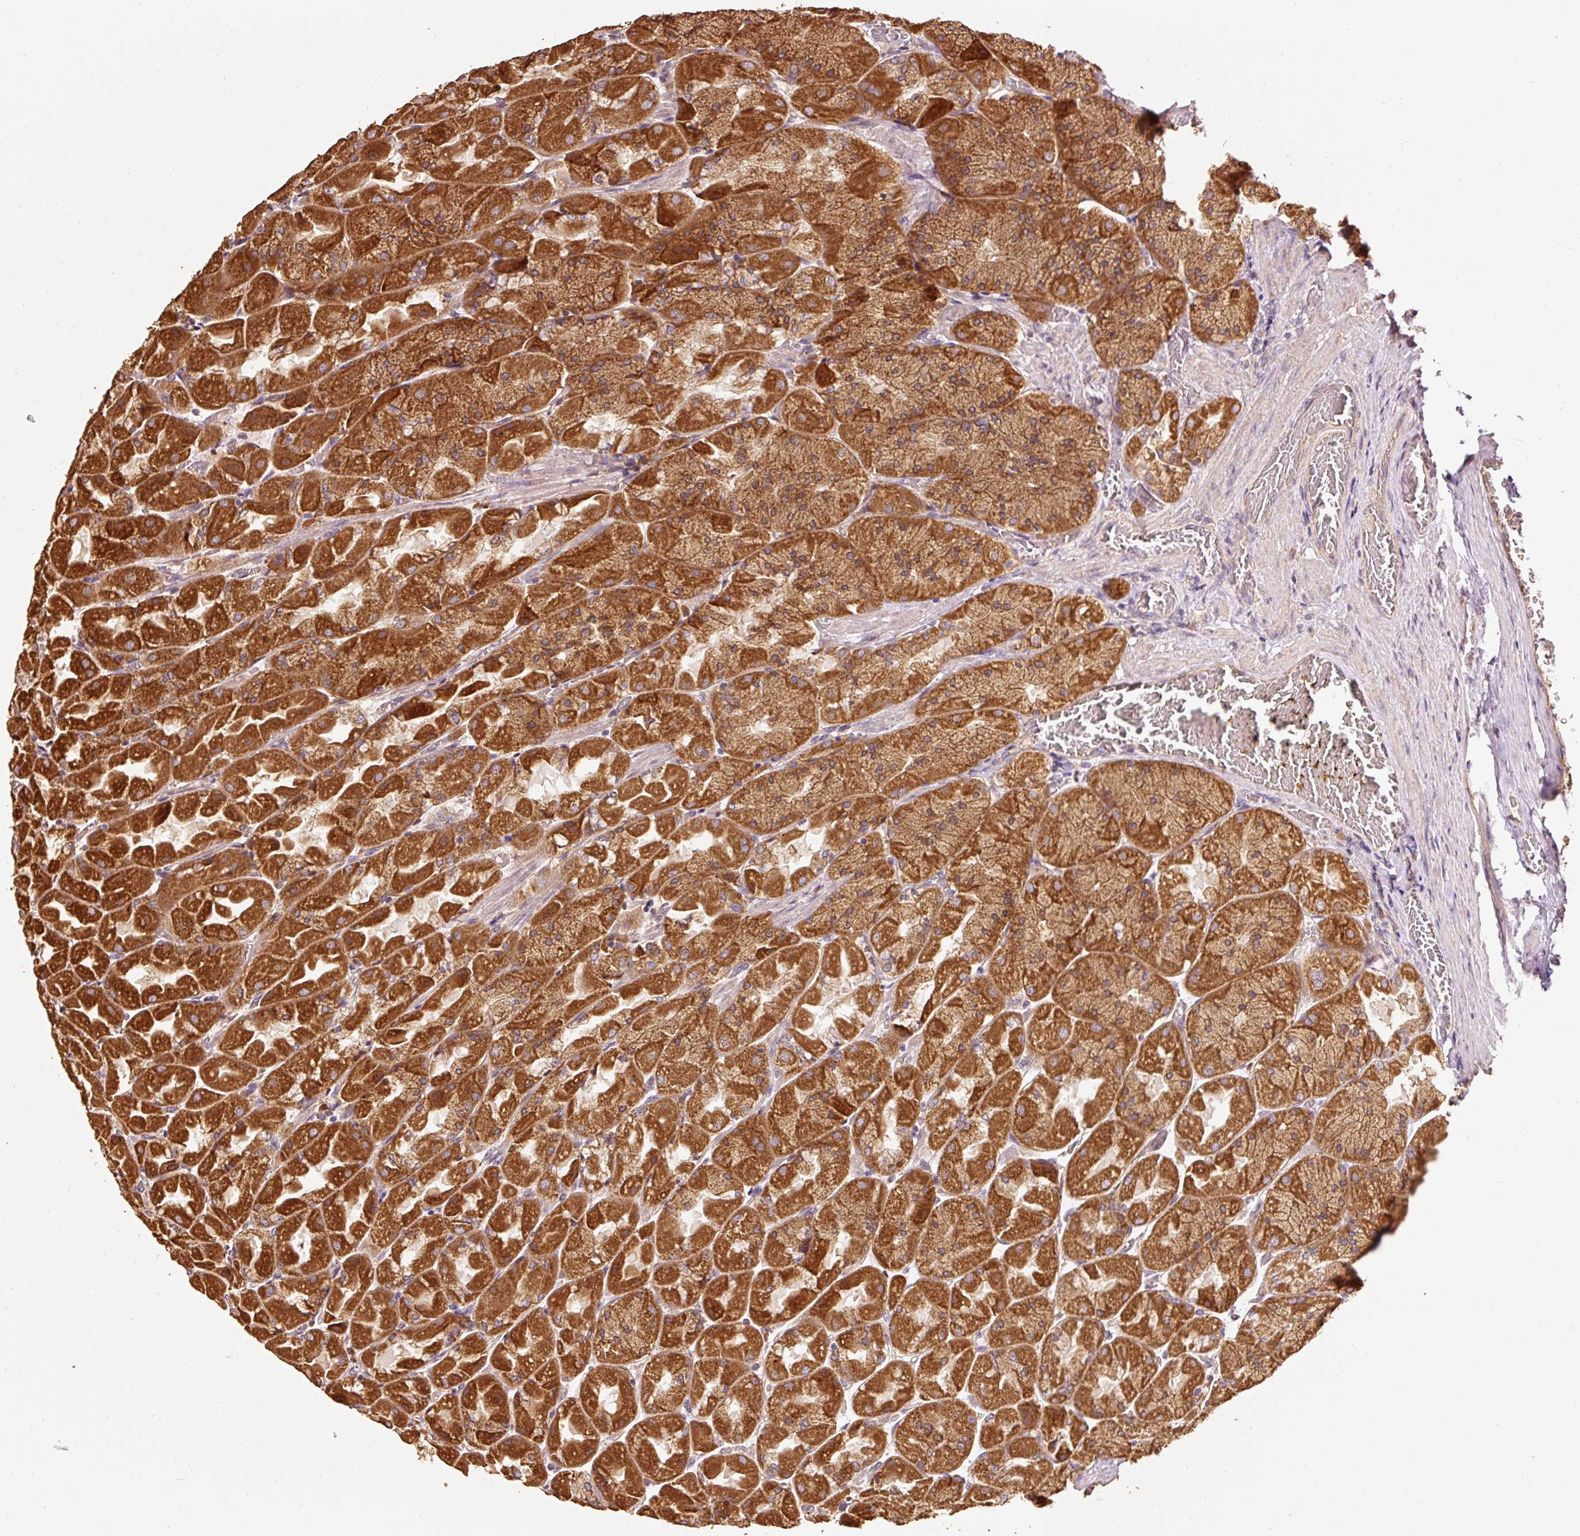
{"staining": {"intensity": "strong", "quantity": ">75%", "location": "cytoplasmic/membranous"}, "tissue": "stomach", "cell_type": "Glandular cells", "image_type": "normal", "snomed": [{"axis": "morphology", "description": "Normal tissue, NOS"}, {"axis": "topography", "description": "Stomach"}], "caption": "This histopathology image exhibits immunohistochemistry (IHC) staining of unremarkable human stomach, with high strong cytoplasmic/membranous staining in about >75% of glandular cells.", "gene": "EFHC1", "patient": {"sex": "female", "age": 61}}